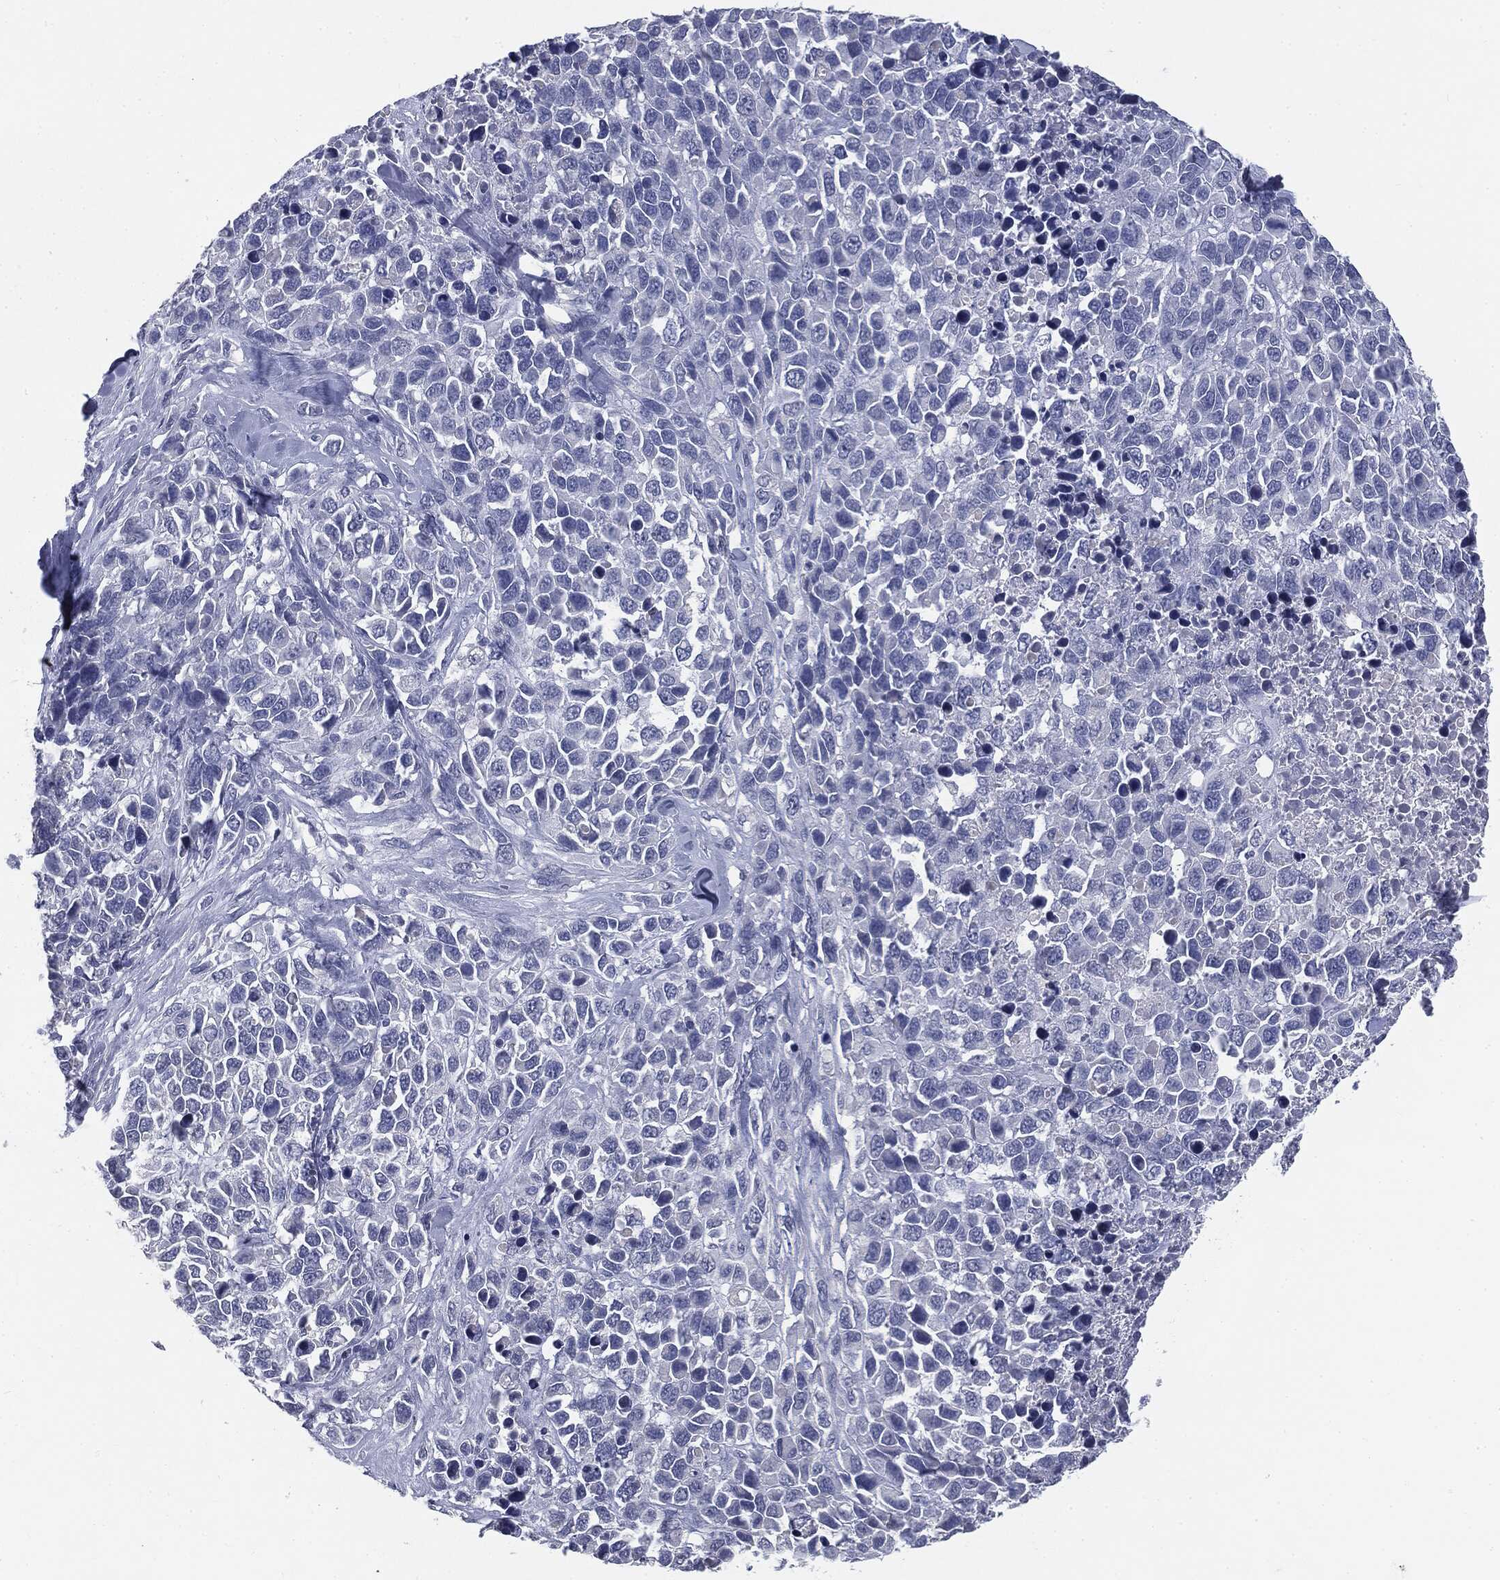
{"staining": {"intensity": "negative", "quantity": "none", "location": "none"}, "tissue": "melanoma", "cell_type": "Tumor cells", "image_type": "cancer", "snomed": [{"axis": "morphology", "description": "Malignant melanoma, Metastatic site"}, {"axis": "topography", "description": "Skin"}], "caption": "DAB (3,3'-diaminobenzidine) immunohistochemical staining of melanoma exhibits no significant positivity in tumor cells. (Brightfield microscopy of DAB (3,3'-diaminobenzidine) immunohistochemistry at high magnification).", "gene": "MUC1", "patient": {"sex": "male", "age": 84}}